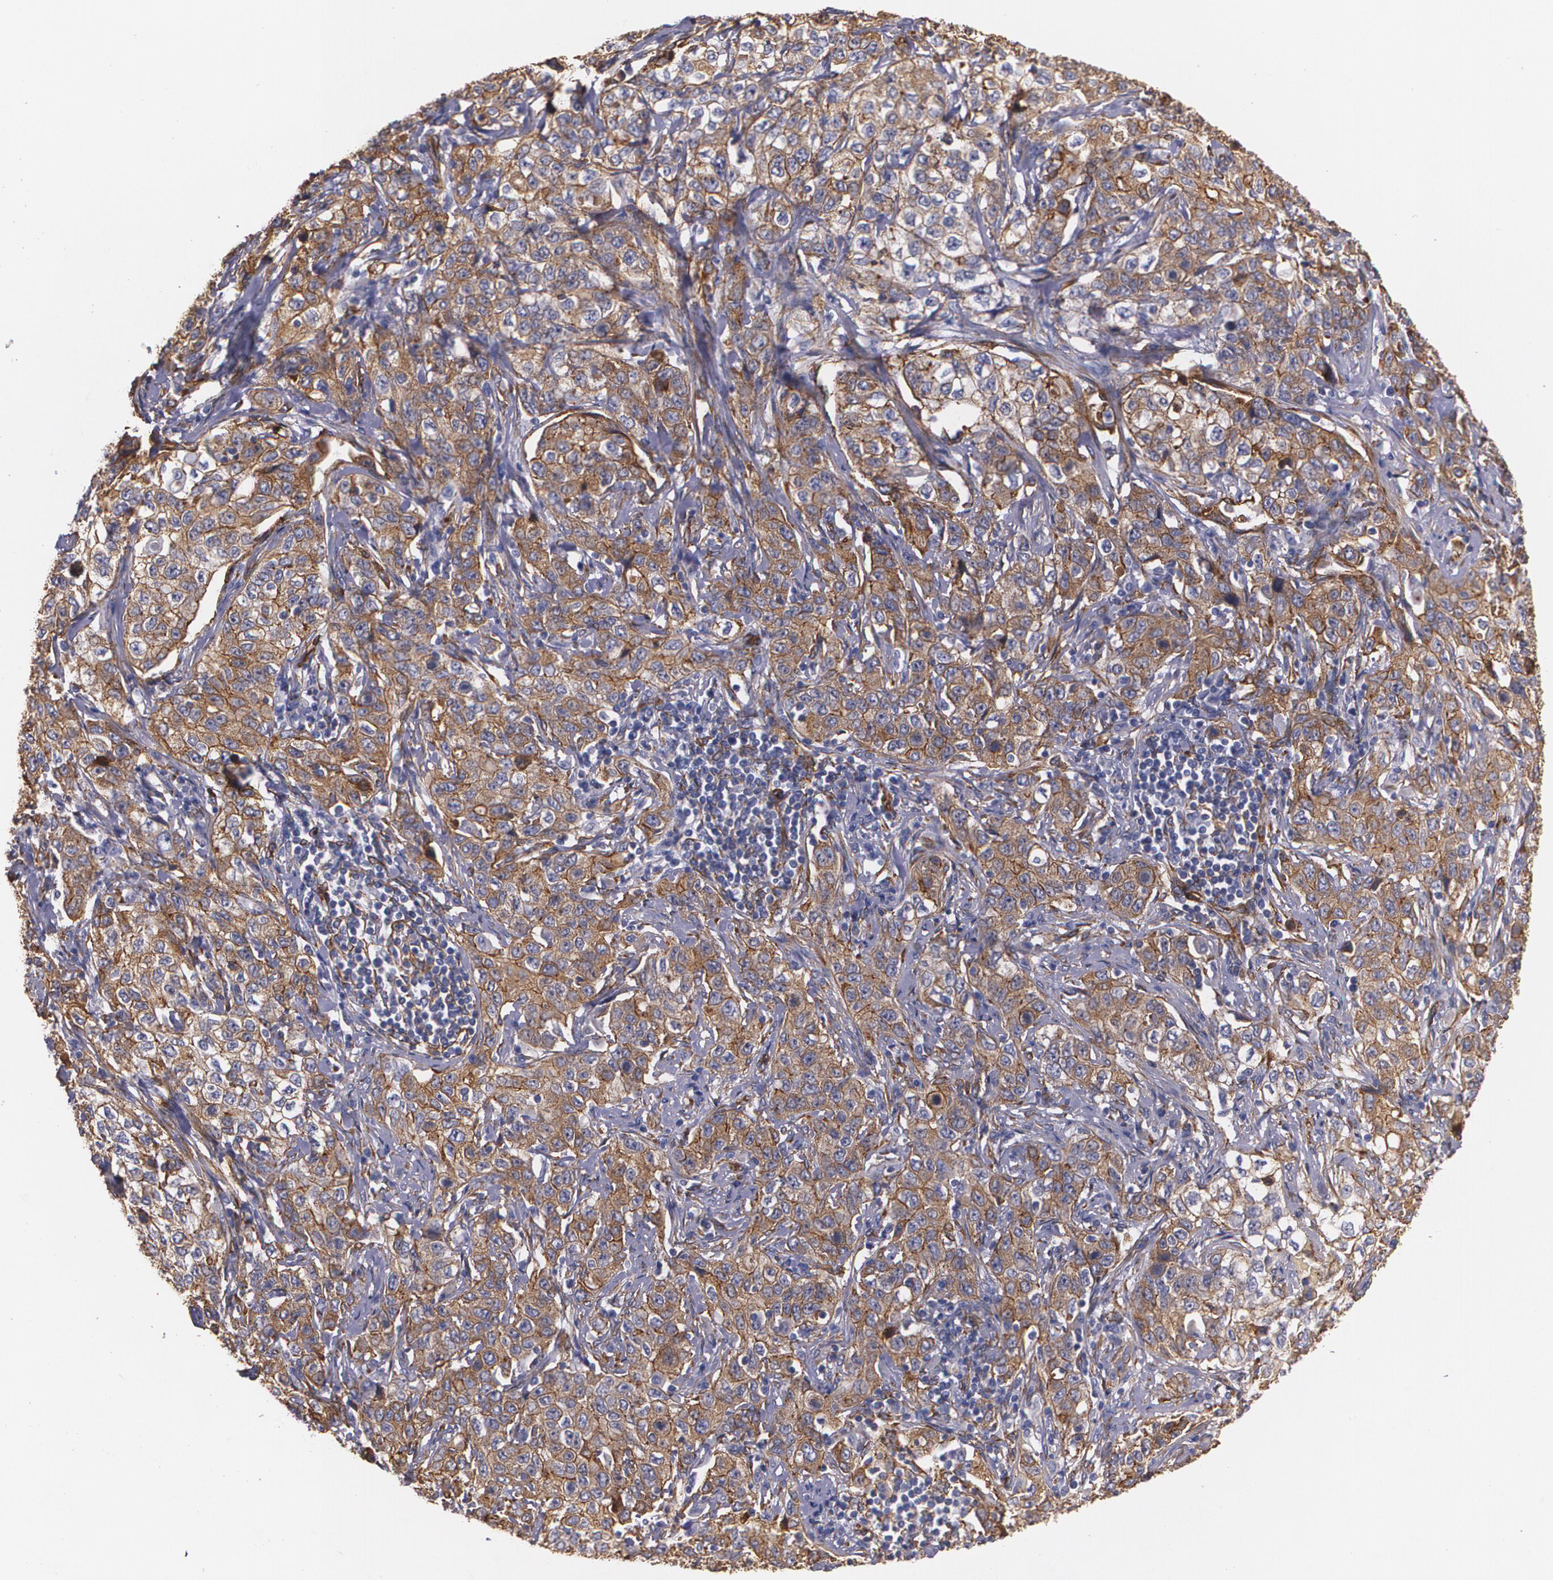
{"staining": {"intensity": "strong", "quantity": ">75%", "location": "cytoplasmic/membranous"}, "tissue": "stomach cancer", "cell_type": "Tumor cells", "image_type": "cancer", "snomed": [{"axis": "morphology", "description": "Adenocarcinoma, NOS"}, {"axis": "topography", "description": "Stomach"}], "caption": "Immunohistochemical staining of adenocarcinoma (stomach) exhibits strong cytoplasmic/membranous protein expression in about >75% of tumor cells. (DAB = brown stain, brightfield microscopy at high magnification).", "gene": "TJP1", "patient": {"sex": "male", "age": 48}}